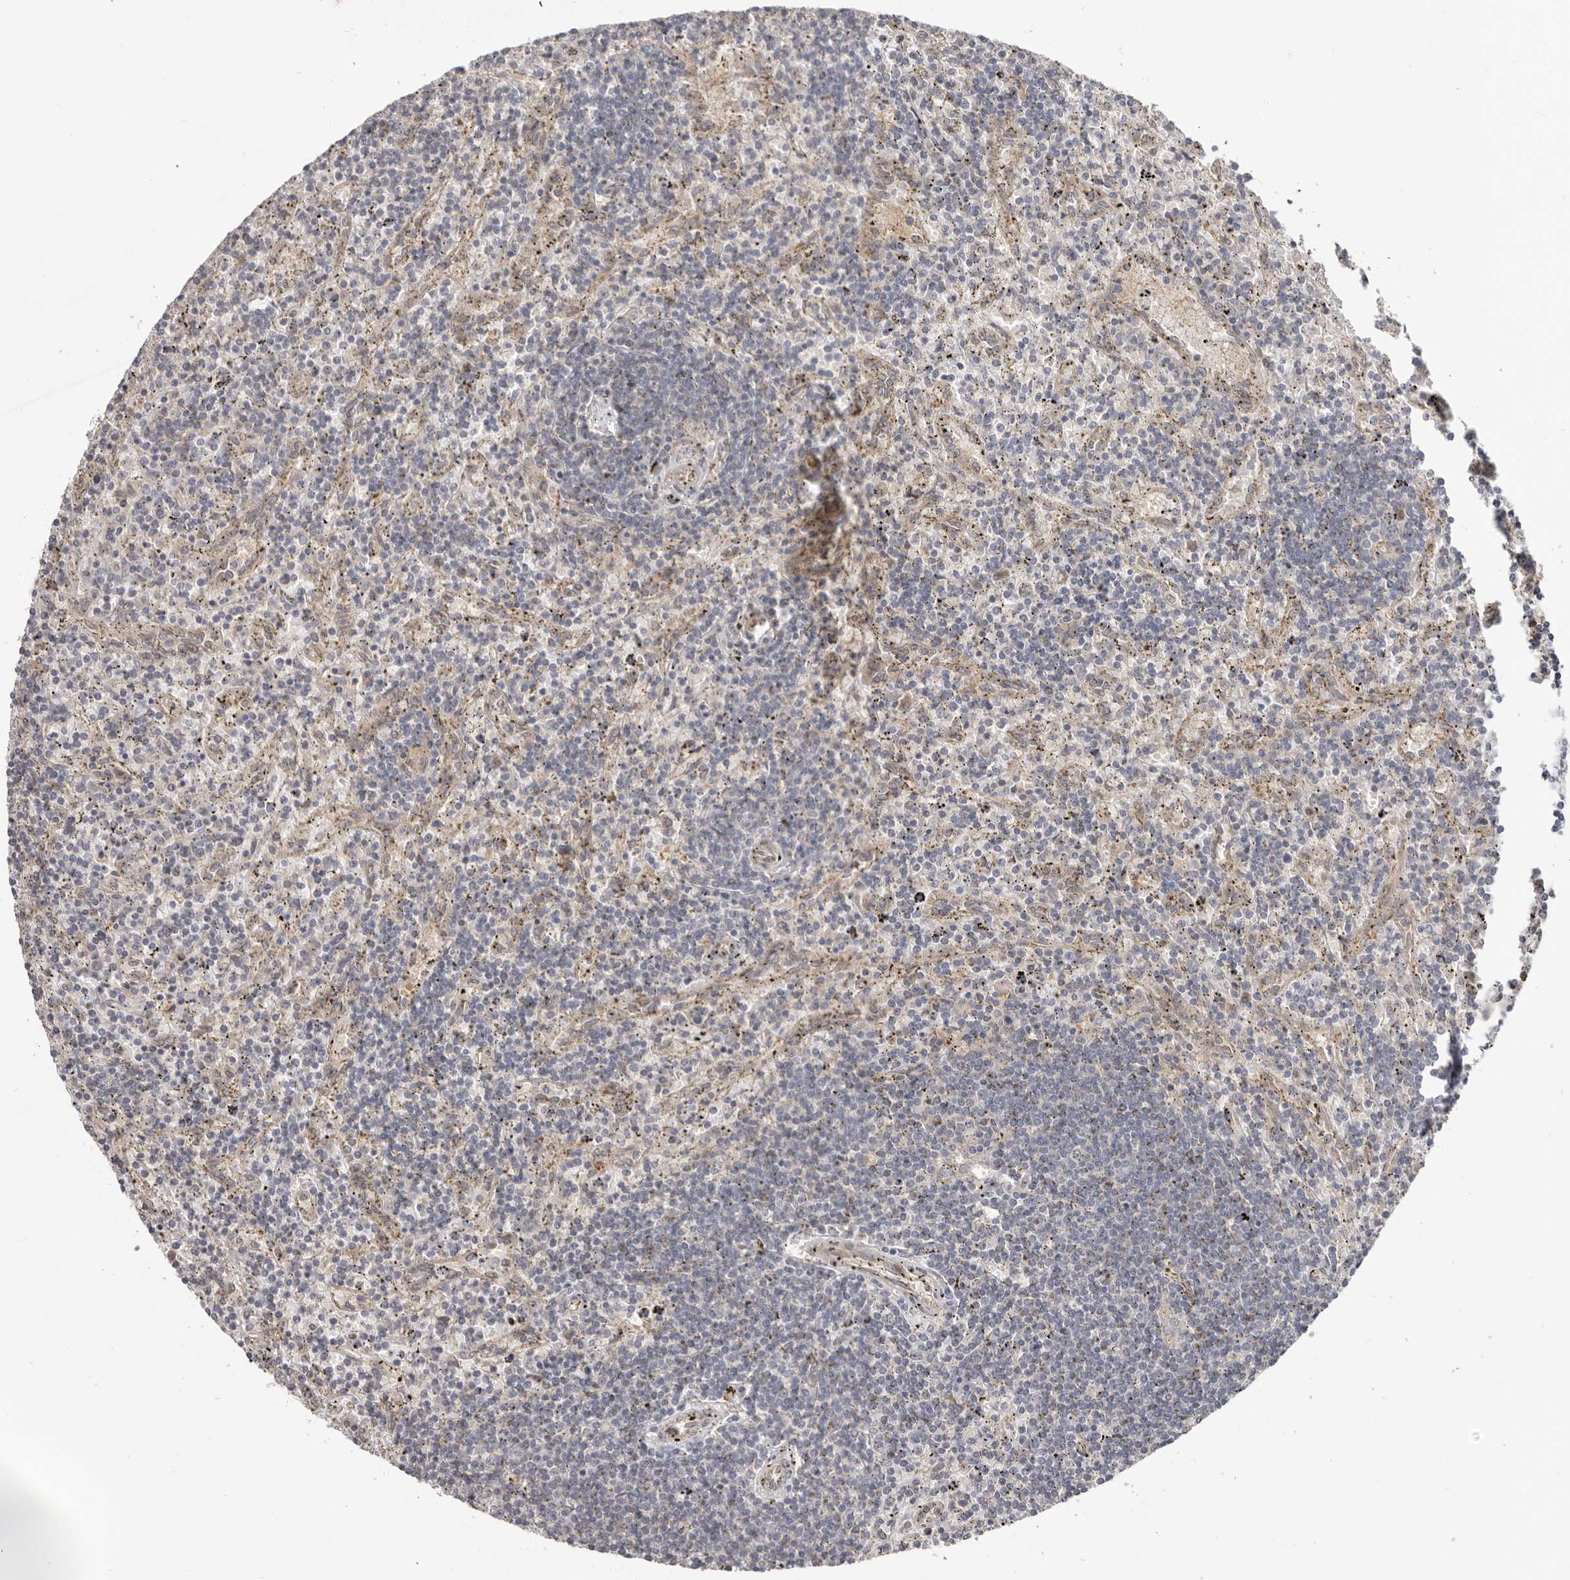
{"staining": {"intensity": "negative", "quantity": "none", "location": "none"}, "tissue": "lymphoma", "cell_type": "Tumor cells", "image_type": "cancer", "snomed": [{"axis": "morphology", "description": "Malignant lymphoma, non-Hodgkin's type, Low grade"}, {"axis": "topography", "description": "Spleen"}], "caption": "Immunohistochemistry of lymphoma demonstrates no expression in tumor cells.", "gene": "BAD", "patient": {"sex": "male", "age": 76}}